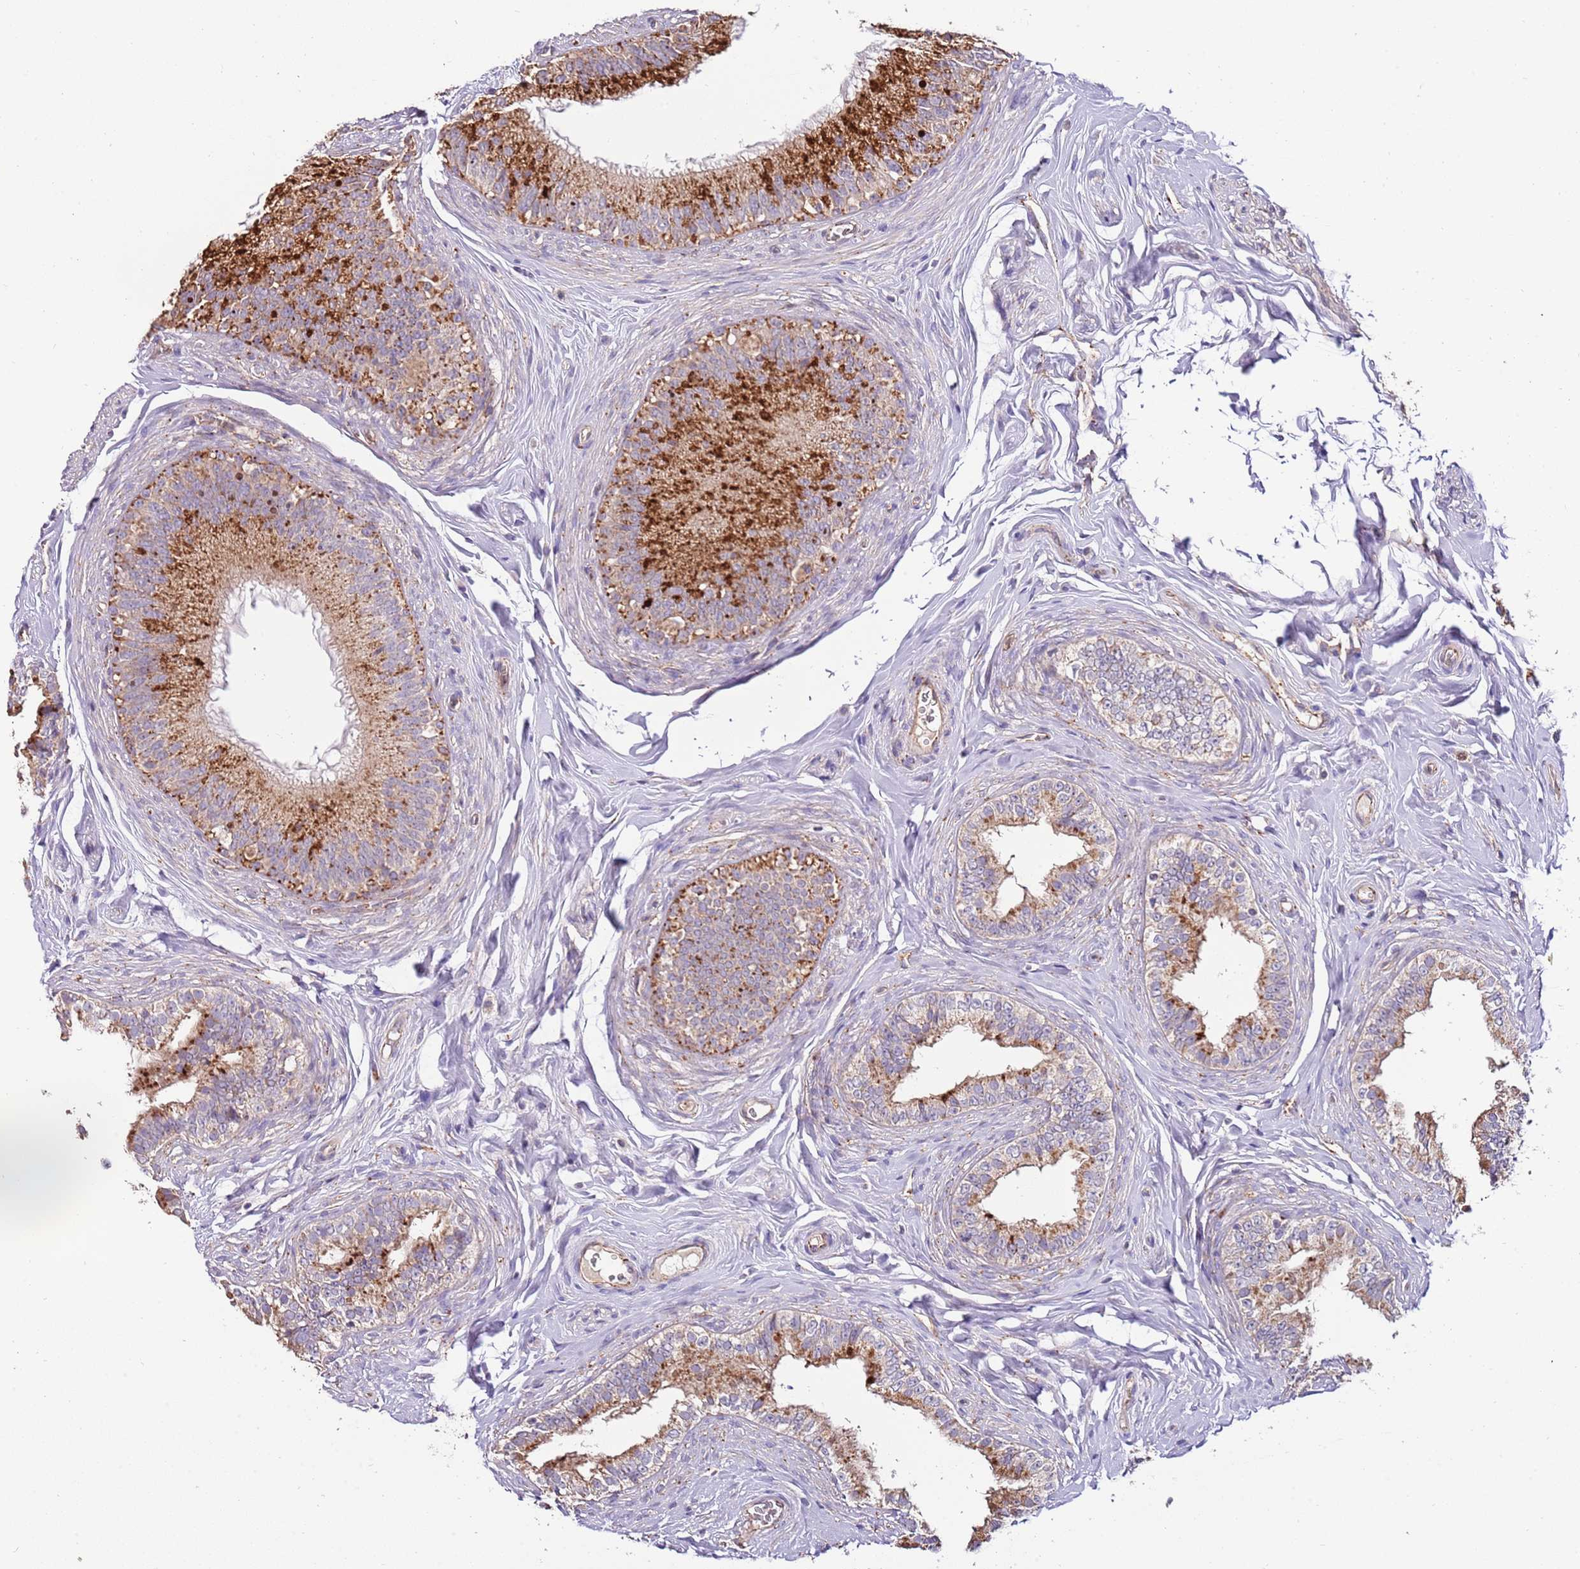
{"staining": {"intensity": "strong", "quantity": ">75%", "location": "cytoplasmic/membranous"}, "tissue": "epididymis", "cell_type": "Glandular cells", "image_type": "normal", "snomed": [{"axis": "morphology", "description": "Normal tissue, NOS"}, {"axis": "topography", "description": "Epididymis"}], "caption": "Immunohistochemical staining of unremarkable human epididymis displays >75% levels of strong cytoplasmic/membranous protein expression in approximately >75% of glandular cells. The staining was performed using DAB, with brown indicating positive protein expression. Nuclei are stained blue with hematoxylin.", "gene": "DOCK6", "patient": {"sex": "male", "age": 38}}